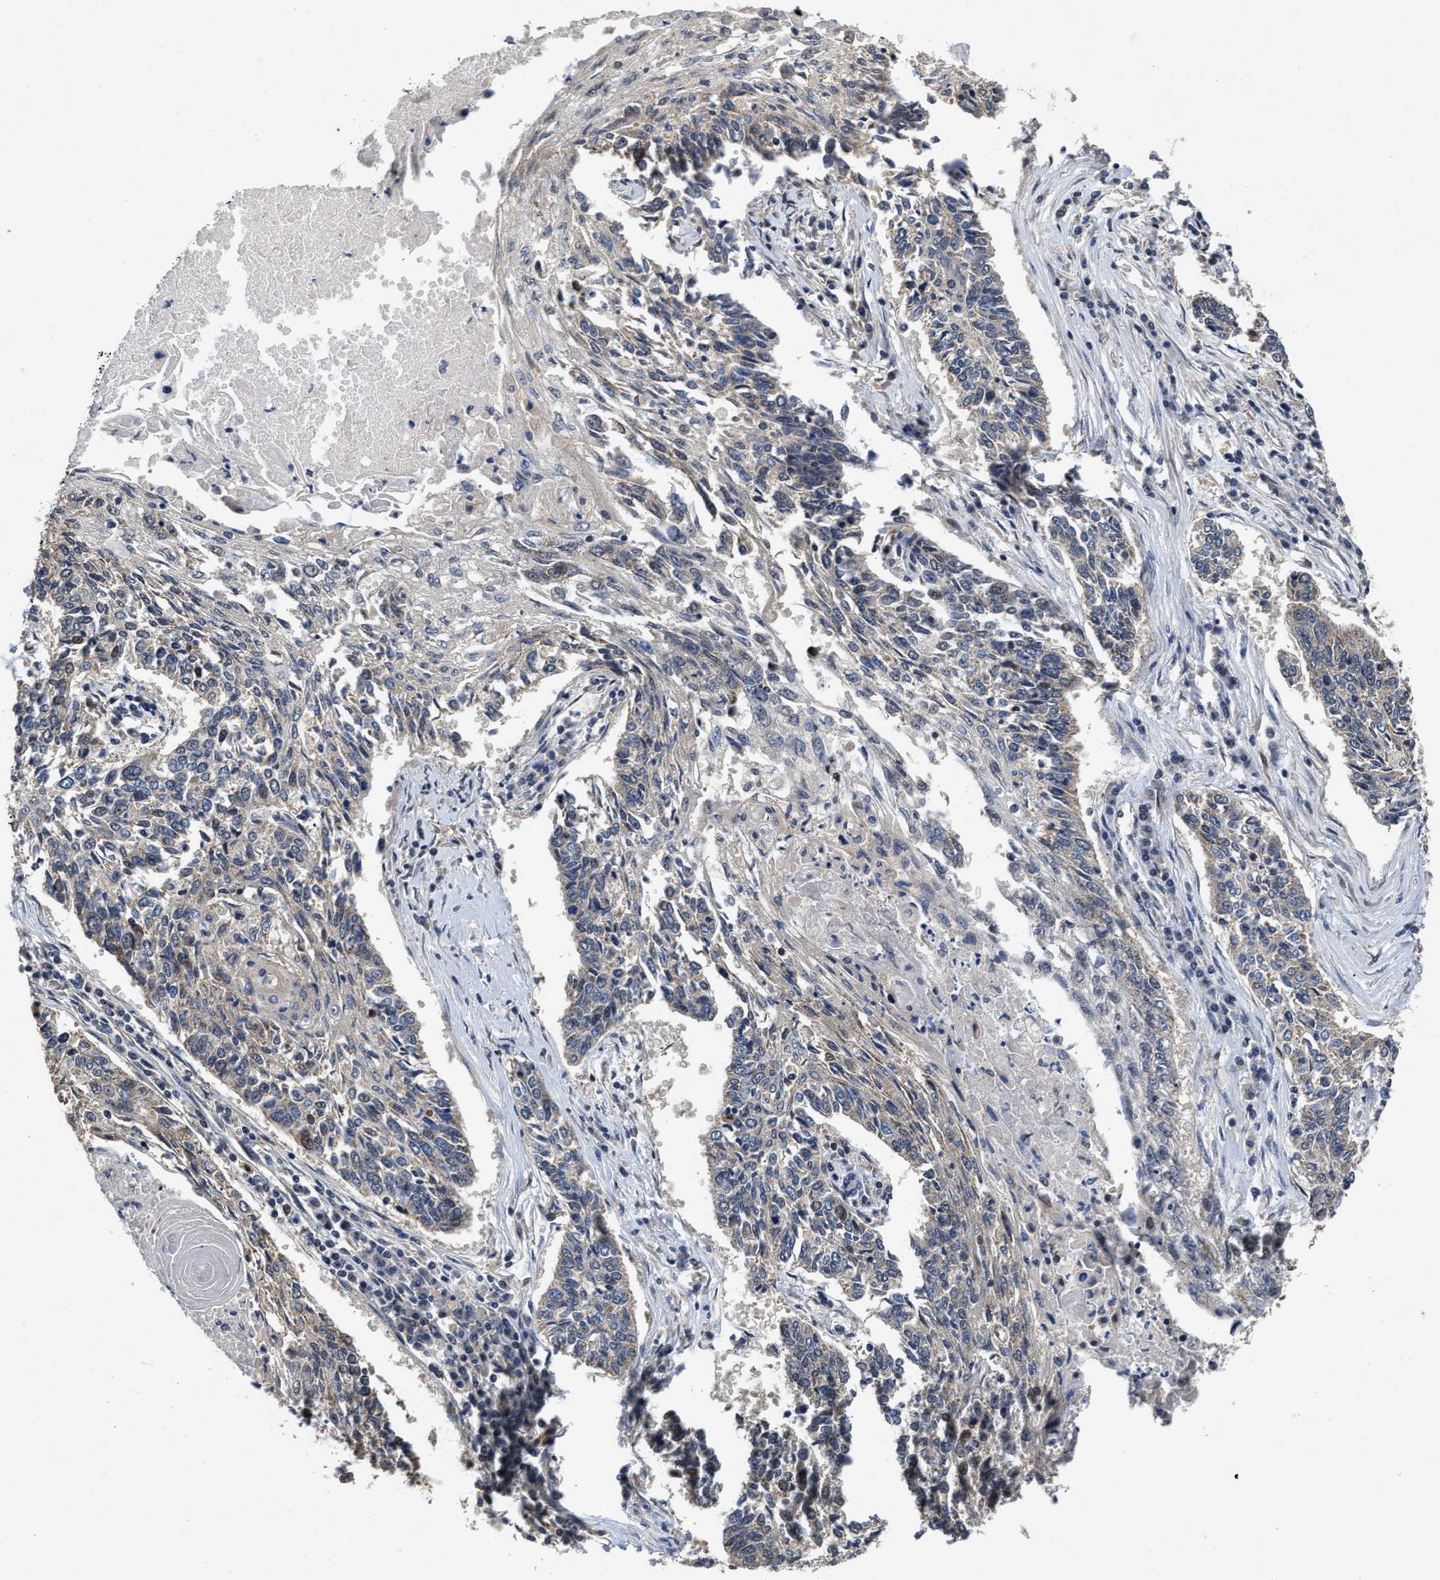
{"staining": {"intensity": "weak", "quantity": "<25%", "location": "cytoplasmic/membranous"}, "tissue": "lung cancer", "cell_type": "Tumor cells", "image_type": "cancer", "snomed": [{"axis": "morphology", "description": "Normal tissue, NOS"}, {"axis": "morphology", "description": "Squamous cell carcinoma, NOS"}, {"axis": "topography", "description": "Cartilage tissue"}, {"axis": "topography", "description": "Bronchus"}, {"axis": "topography", "description": "Lung"}], "caption": "This is an immunohistochemistry histopathology image of human lung cancer (squamous cell carcinoma). There is no expression in tumor cells.", "gene": "SCYL2", "patient": {"sex": "female", "age": 49}}